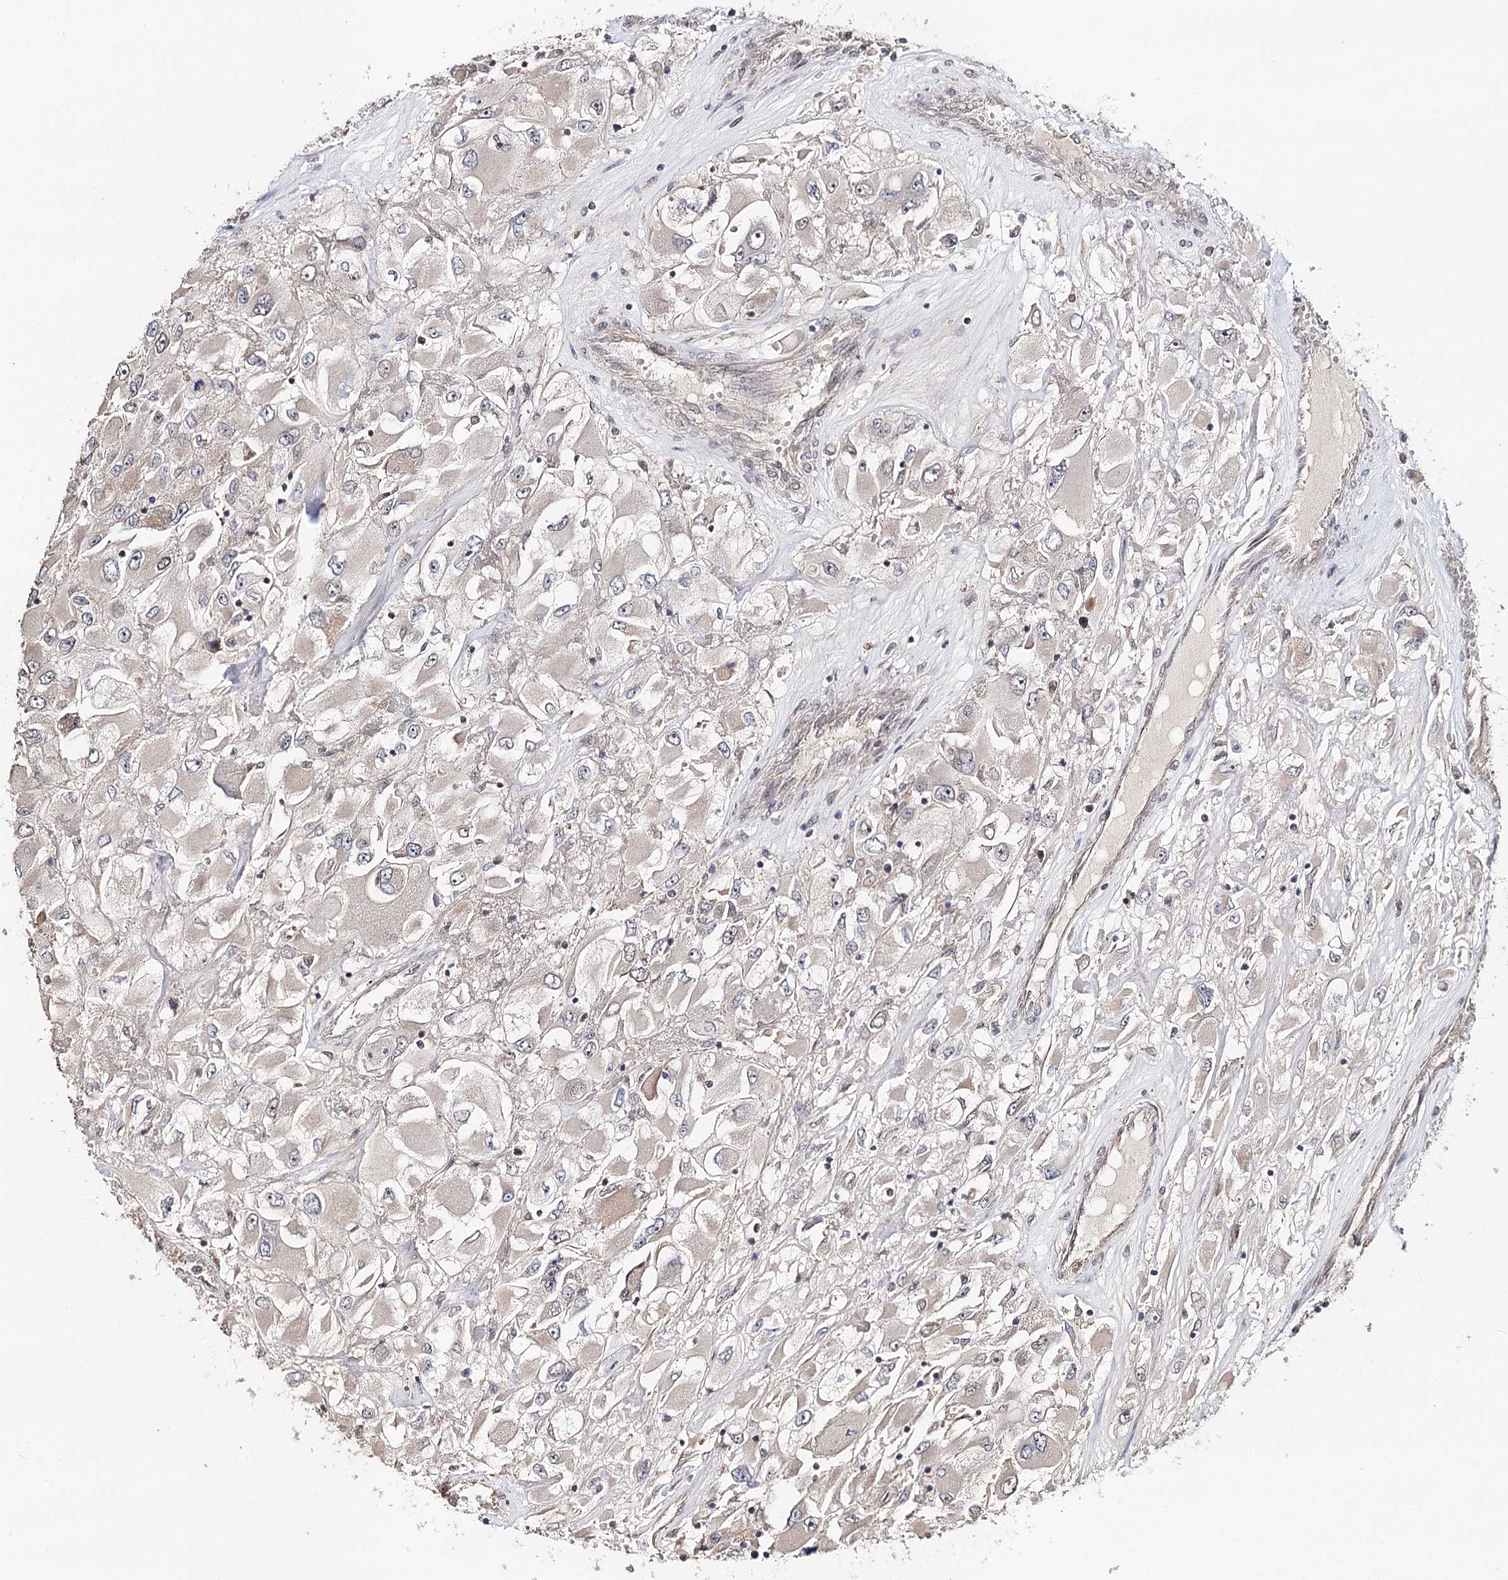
{"staining": {"intensity": "negative", "quantity": "none", "location": "none"}, "tissue": "renal cancer", "cell_type": "Tumor cells", "image_type": "cancer", "snomed": [{"axis": "morphology", "description": "Adenocarcinoma, NOS"}, {"axis": "topography", "description": "Kidney"}], "caption": "Renal cancer was stained to show a protein in brown. There is no significant staining in tumor cells.", "gene": "NOPCHAP1", "patient": {"sex": "female", "age": 52}}